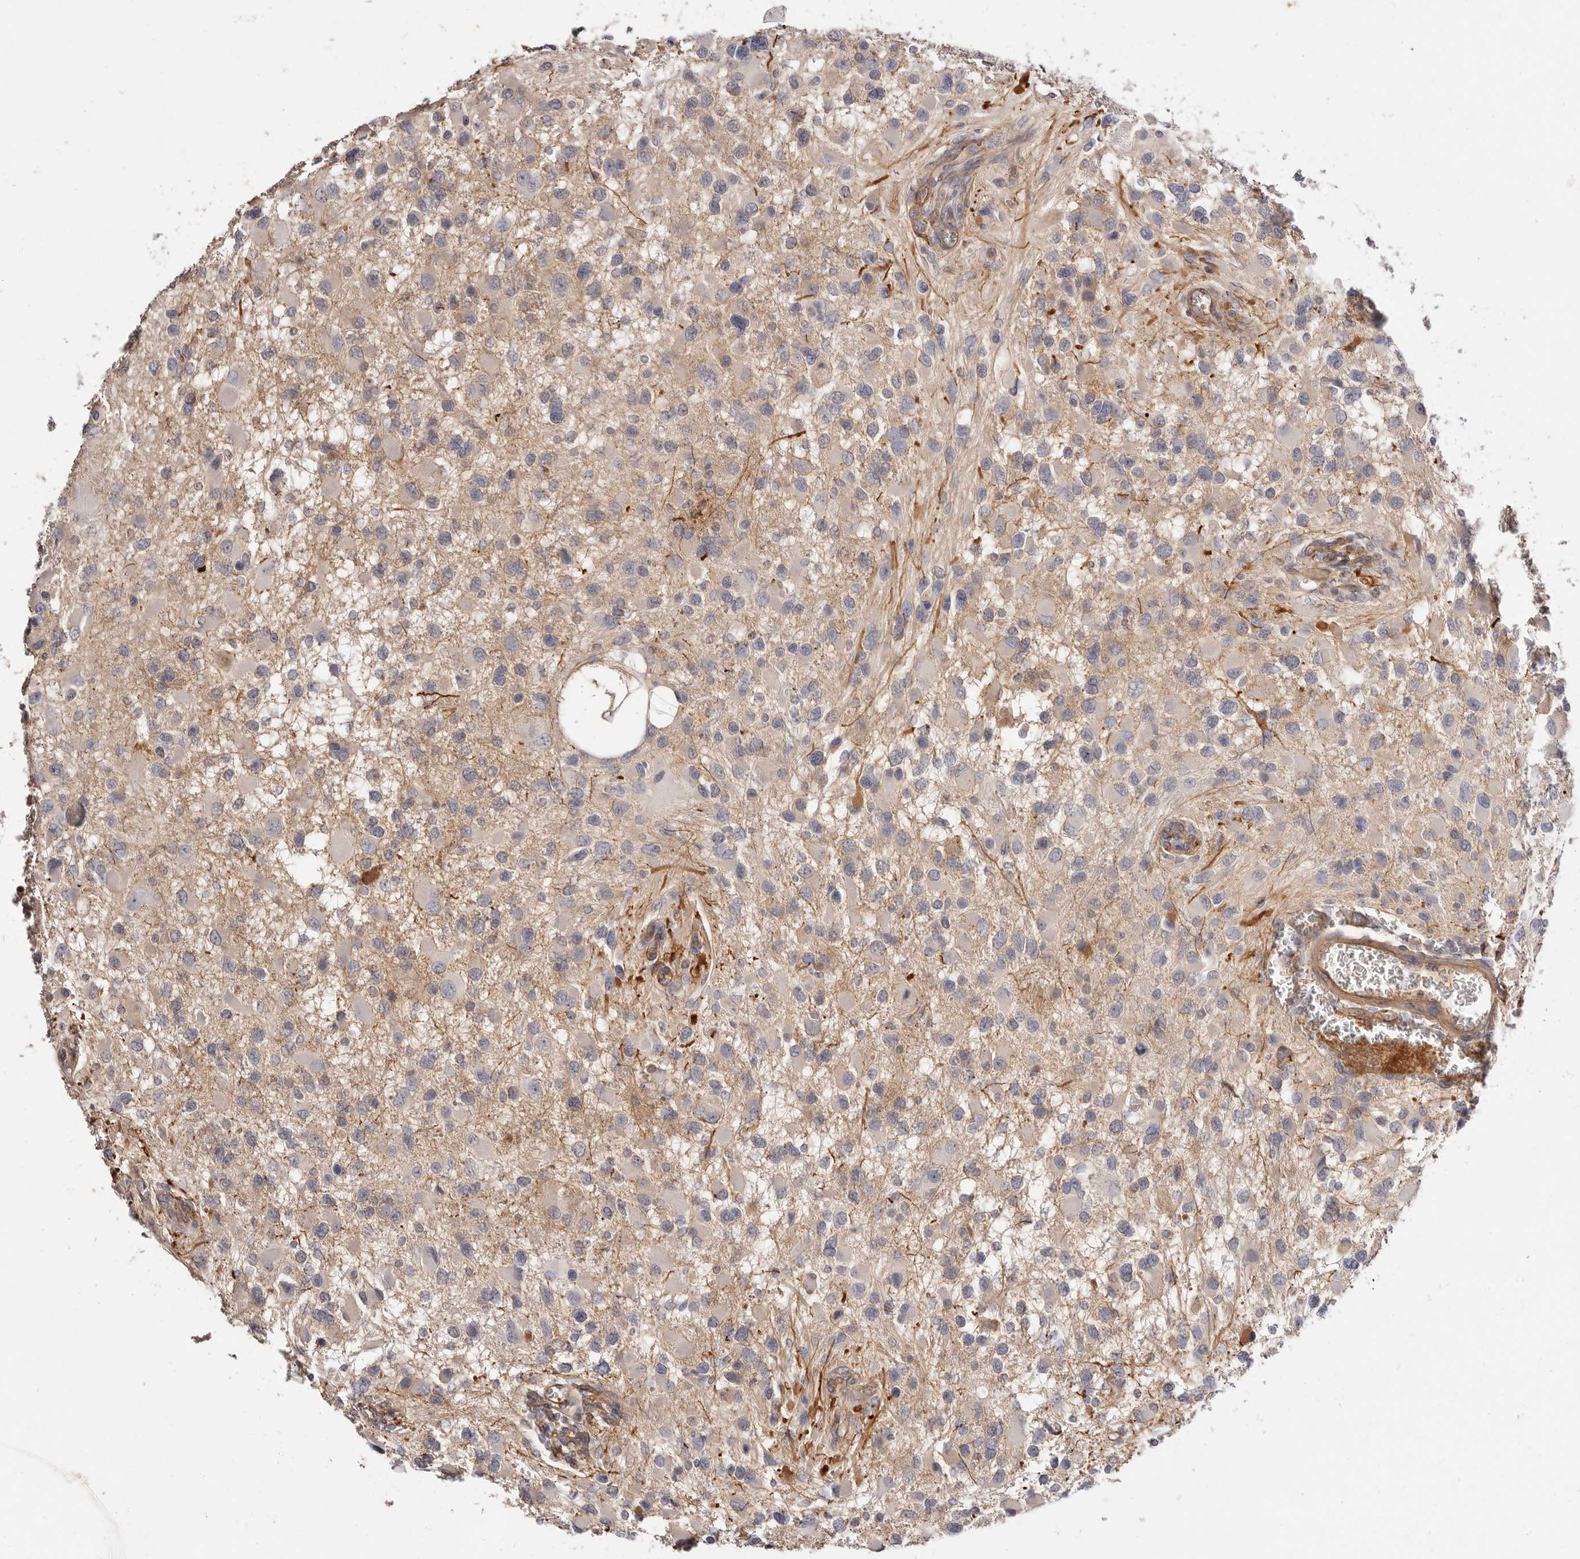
{"staining": {"intensity": "negative", "quantity": "none", "location": "none"}, "tissue": "glioma", "cell_type": "Tumor cells", "image_type": "cancer", "snomed": [{"axis": "morphology", "description": "Glioma, malignant, High grade"}, {"axis": "topography", "description": "Brain"}], "caption": "Immunohistochemistry (IHC) micrograph of human malignant glioma (high-grade) stained for a protein (brown), which reveals no staining in tumor cells. (Brightfield microscopy of DAB (3,3'-diaminobenzidine) IHC at high magnification).", "gene": "SLC35B2", "patient": {"sex": "male", "age": 53}}